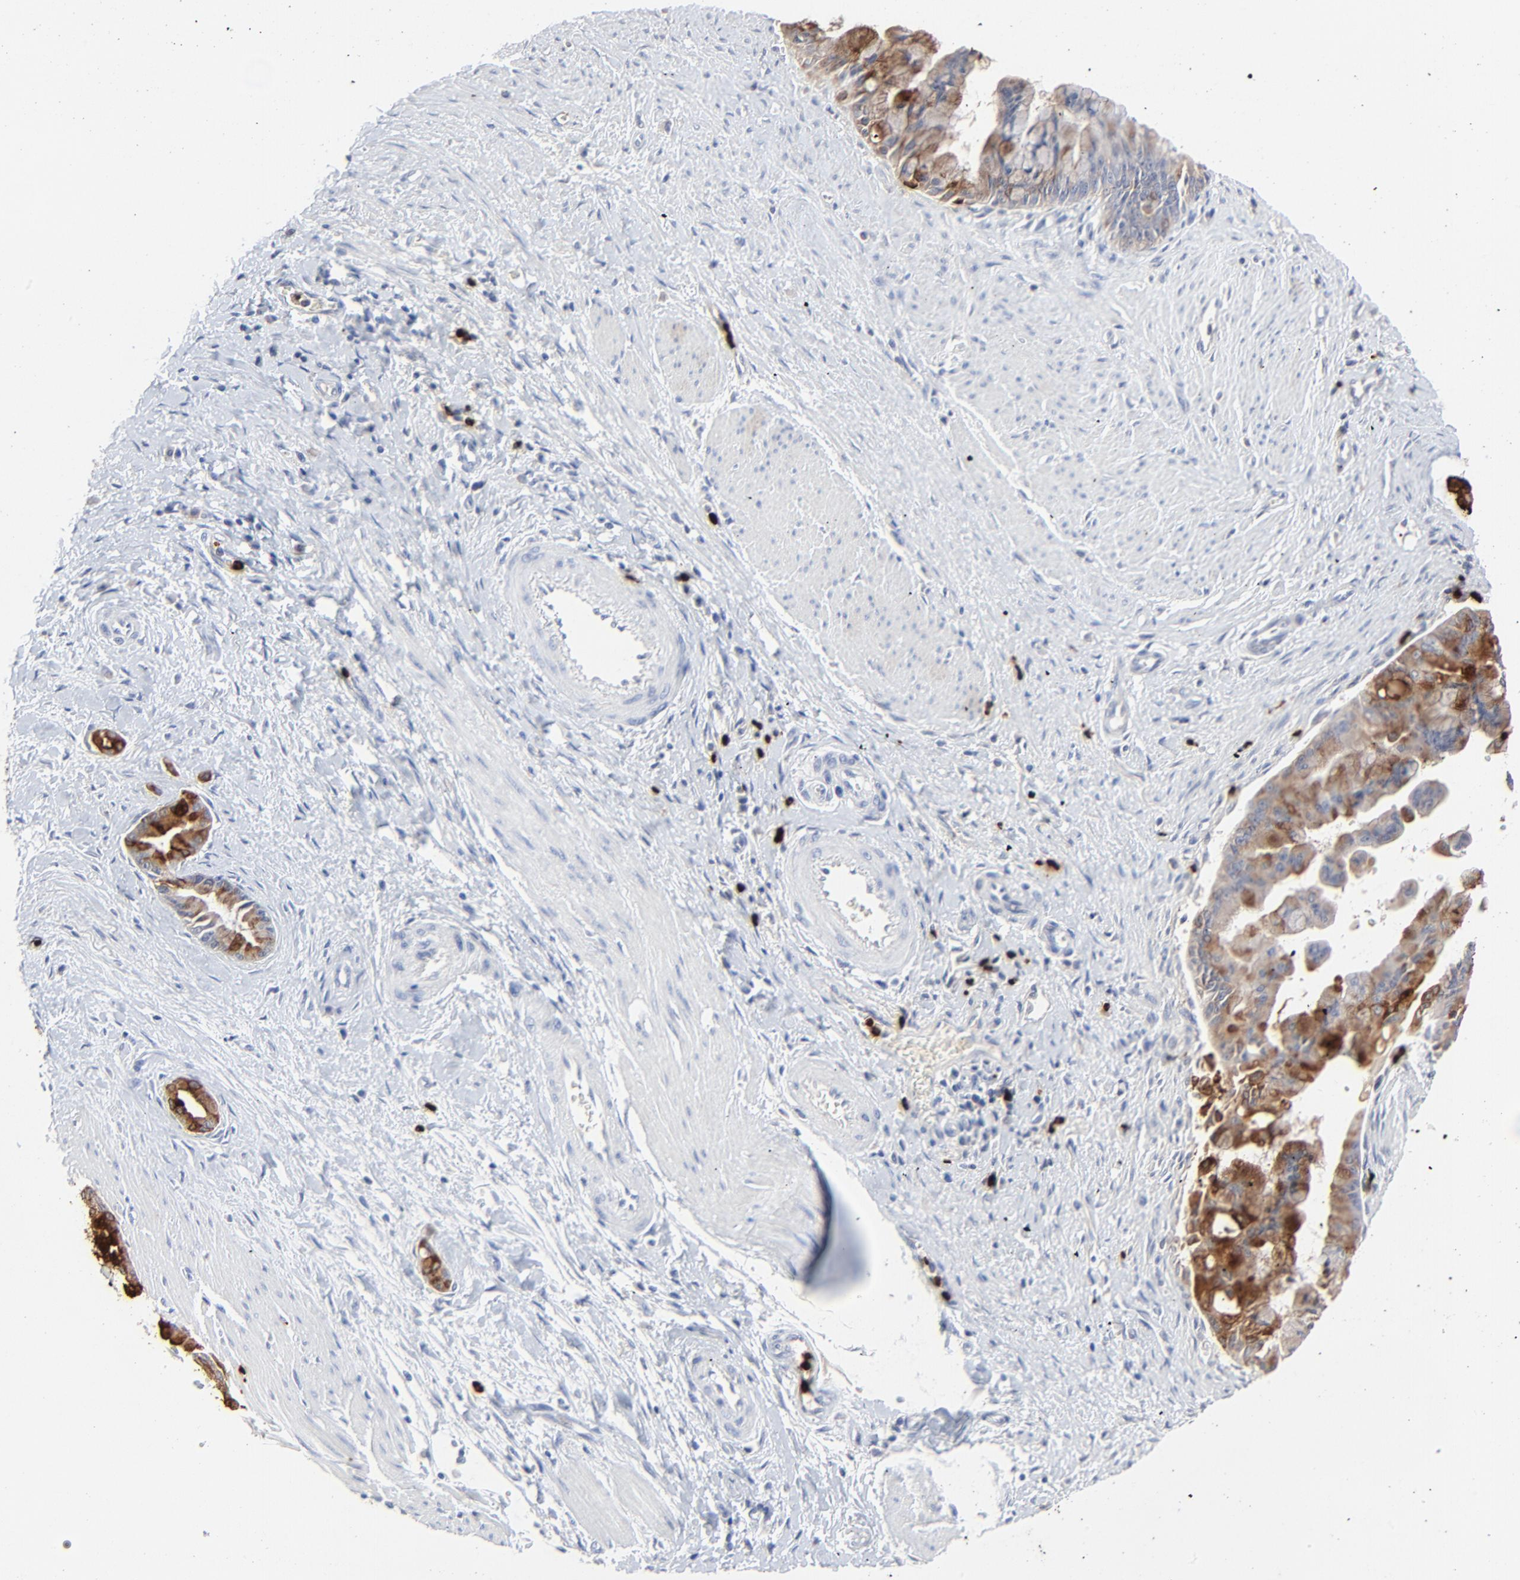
{"staining": {"intensity": "moderate", "quantity": ">75%", "location": "cytoplasmic/membranous"}, "tissue": "pancreatic cancer", "cell_type": "Tumor cells", "image_type": "cancer", "snomed": [{"axis": "morphology", "description": "Adenocarcinoma, NOS"}, {"axis": "topography", "description": "Pancreas"}], "caption": "This is an image of immunohistochemistry staining of pancreatic adenocarcinoma, which shows moderate positivity in the cytoplasmic/membranous of tumor cells.", "gene": "LCN2", "patient": {"sex": "male", "age": 59}}